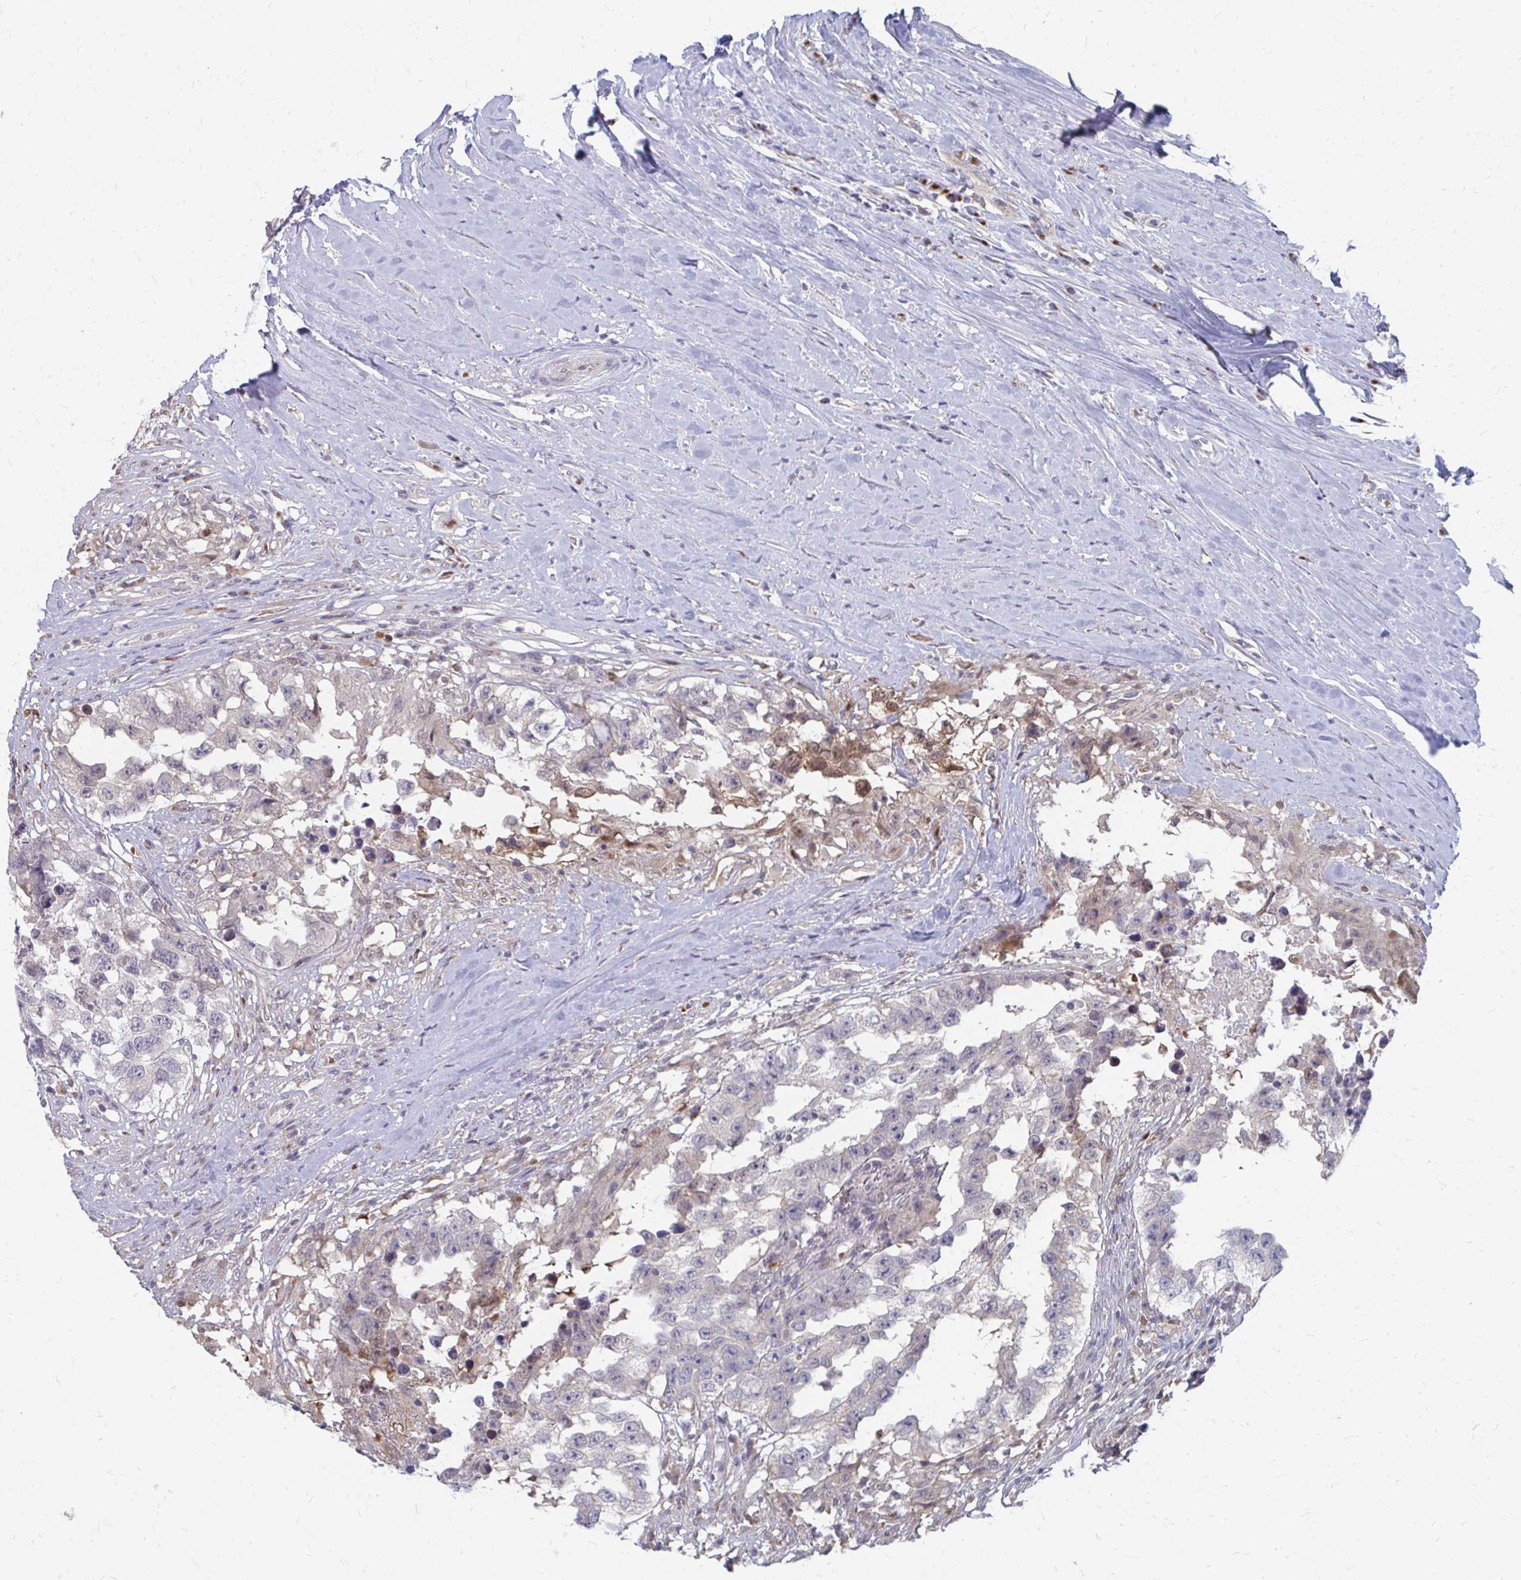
{"staining": {"intensity": "negative", "quantity": "none", "location": "none"}, "tissue": "testis cancer", "cell_type": "Tumor cells", "image_type": "cancer", "snomed": [{"axis": "morphology", "description": "Carcinoma, Embryonal, NOS"}, {"axis": "topography", "description": "Testis"}], "caption": "The photomicrograph exhibits no staining of tumor cells in testis cancer.", "gene": "PABIR3", "patient": {"sex": "male", "age": 83}}